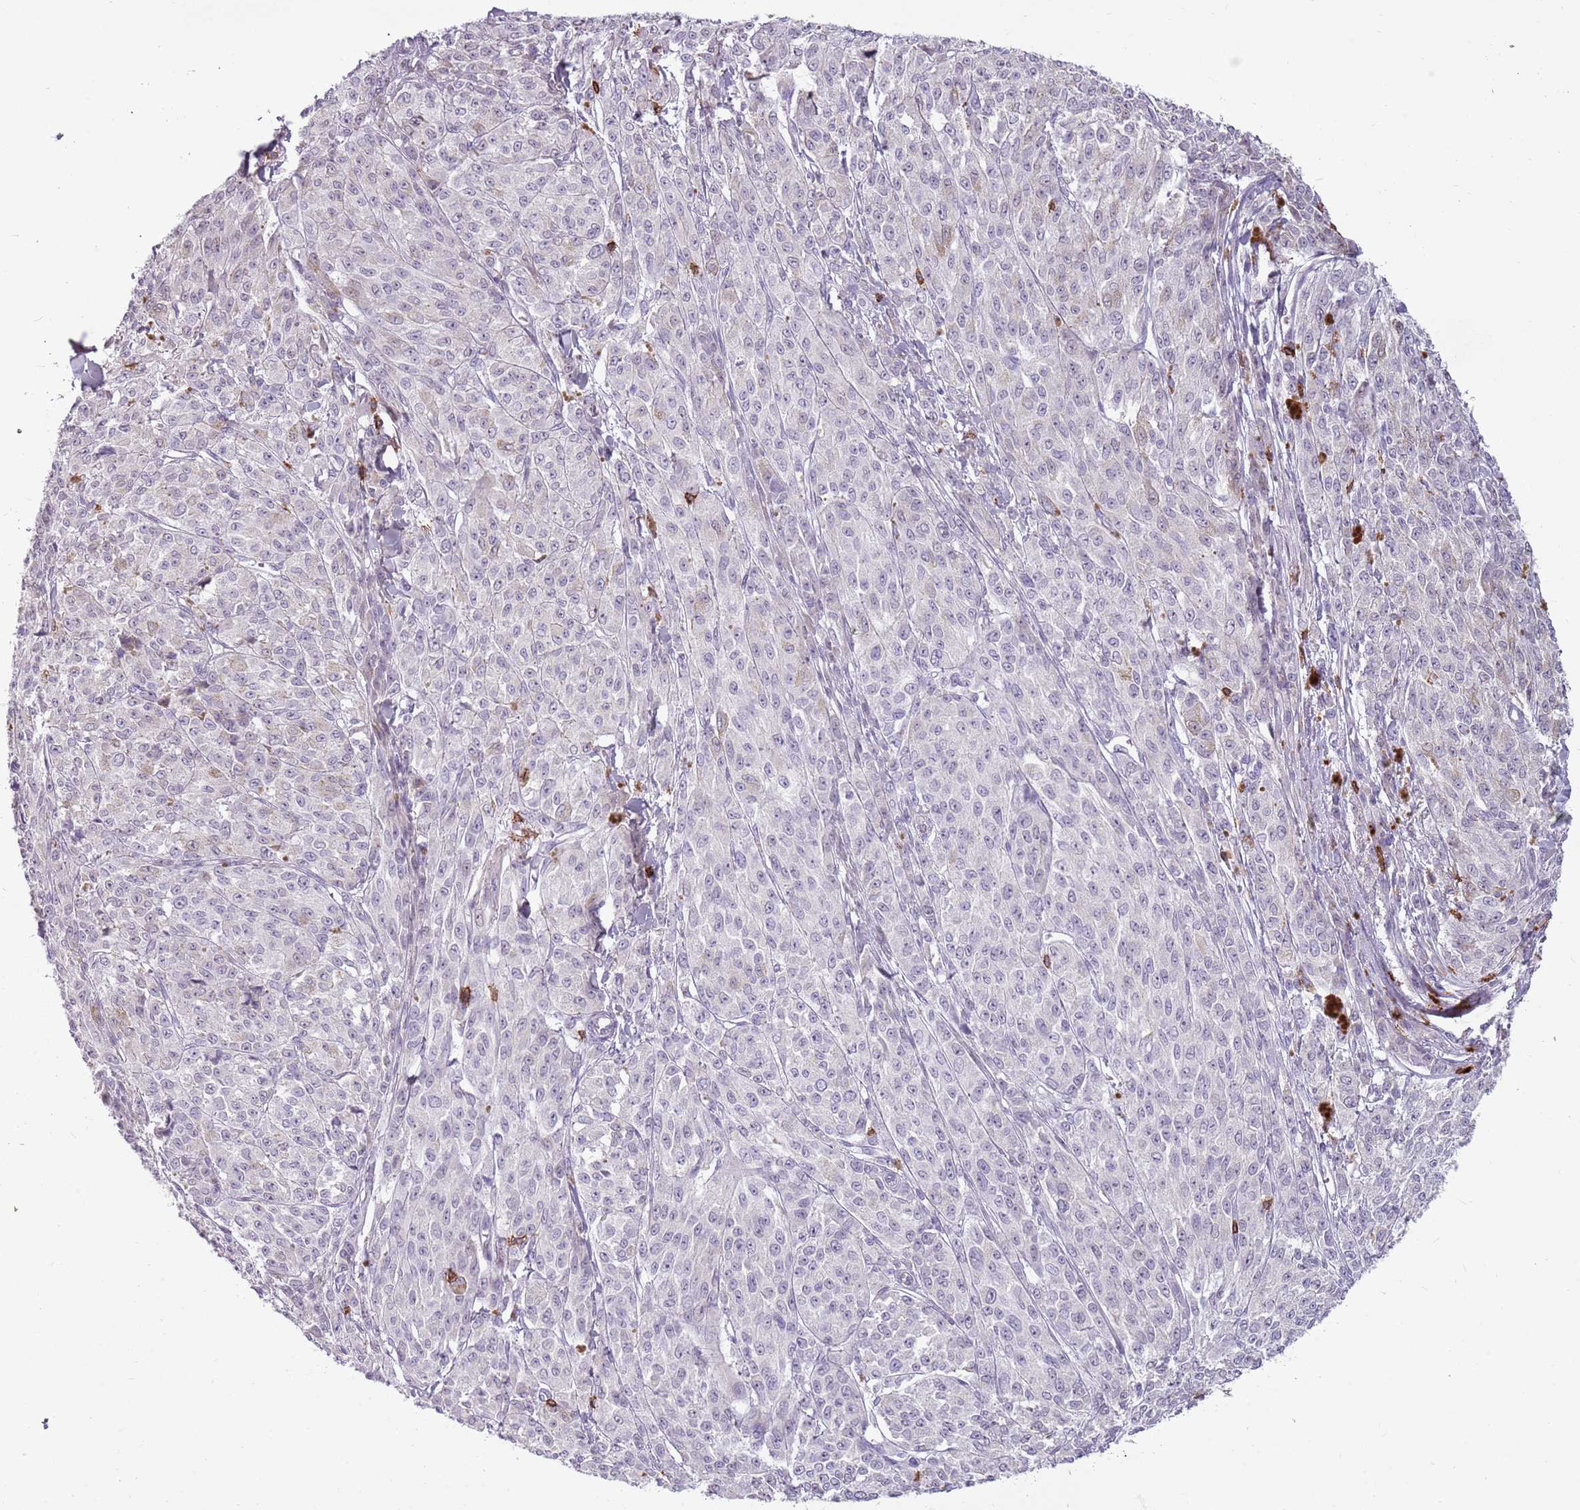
{"staining": {"intensity": "negative", "quantity": "none", "location": "none"}, "tissue": "melanoma", "cell_type": "Tumor cells", "image_type": "cancer", "snomed": [{"axis": "morphology", "description": "Malignant melanoma, NOS"}, {"axis": "topography", "description": "Skin"}], "caption": "Tumor cells show no significant positivity in melanoma. (Stains: DAB (3,3'-diaminobenzidine) IHC with hematoxylin counter stain, Microscopy: brightfield microscopy at high magnification).", "gene": "ZNF583", "patient": {"sex": "female", "age": 52}}